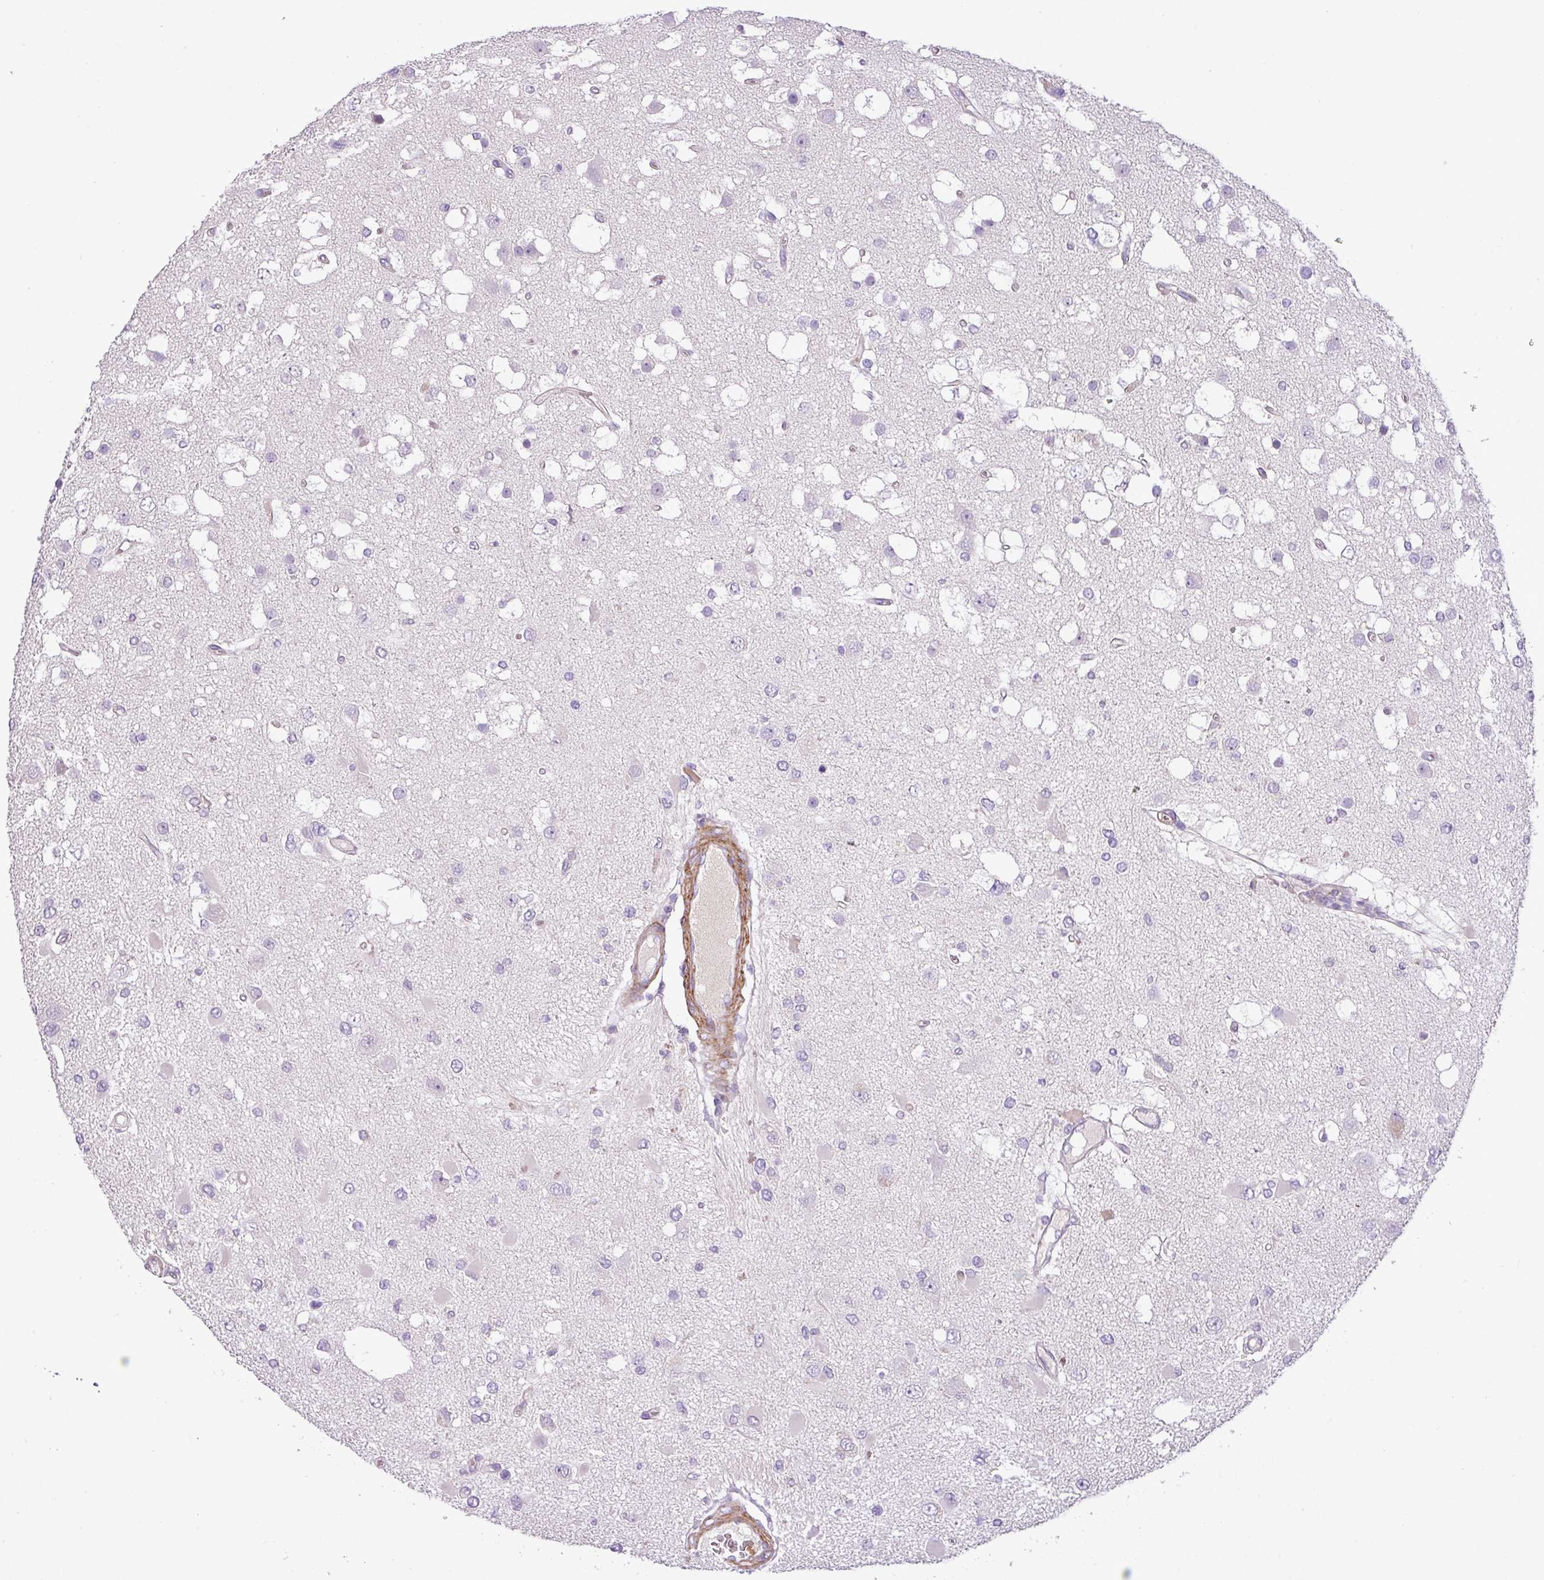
{"staining": {"intensity": "negative", "quantity": "none", "location": "none"}, "tissue": "glioma", "cell_type": "Tumor cells", "image_type": "cancer", "snomed": [{"axis": "morphology", "description": "Glioma, malignant, High grade"}, {"axis": "topography", "description": "Brain"}], "caption": "Human glioma stained for a protein using immunohistochemistry (IHC) exhibits no expression in tumor cells.", "gene": "NBEAL2", "patient": {"sex": "male", "age": 53}}